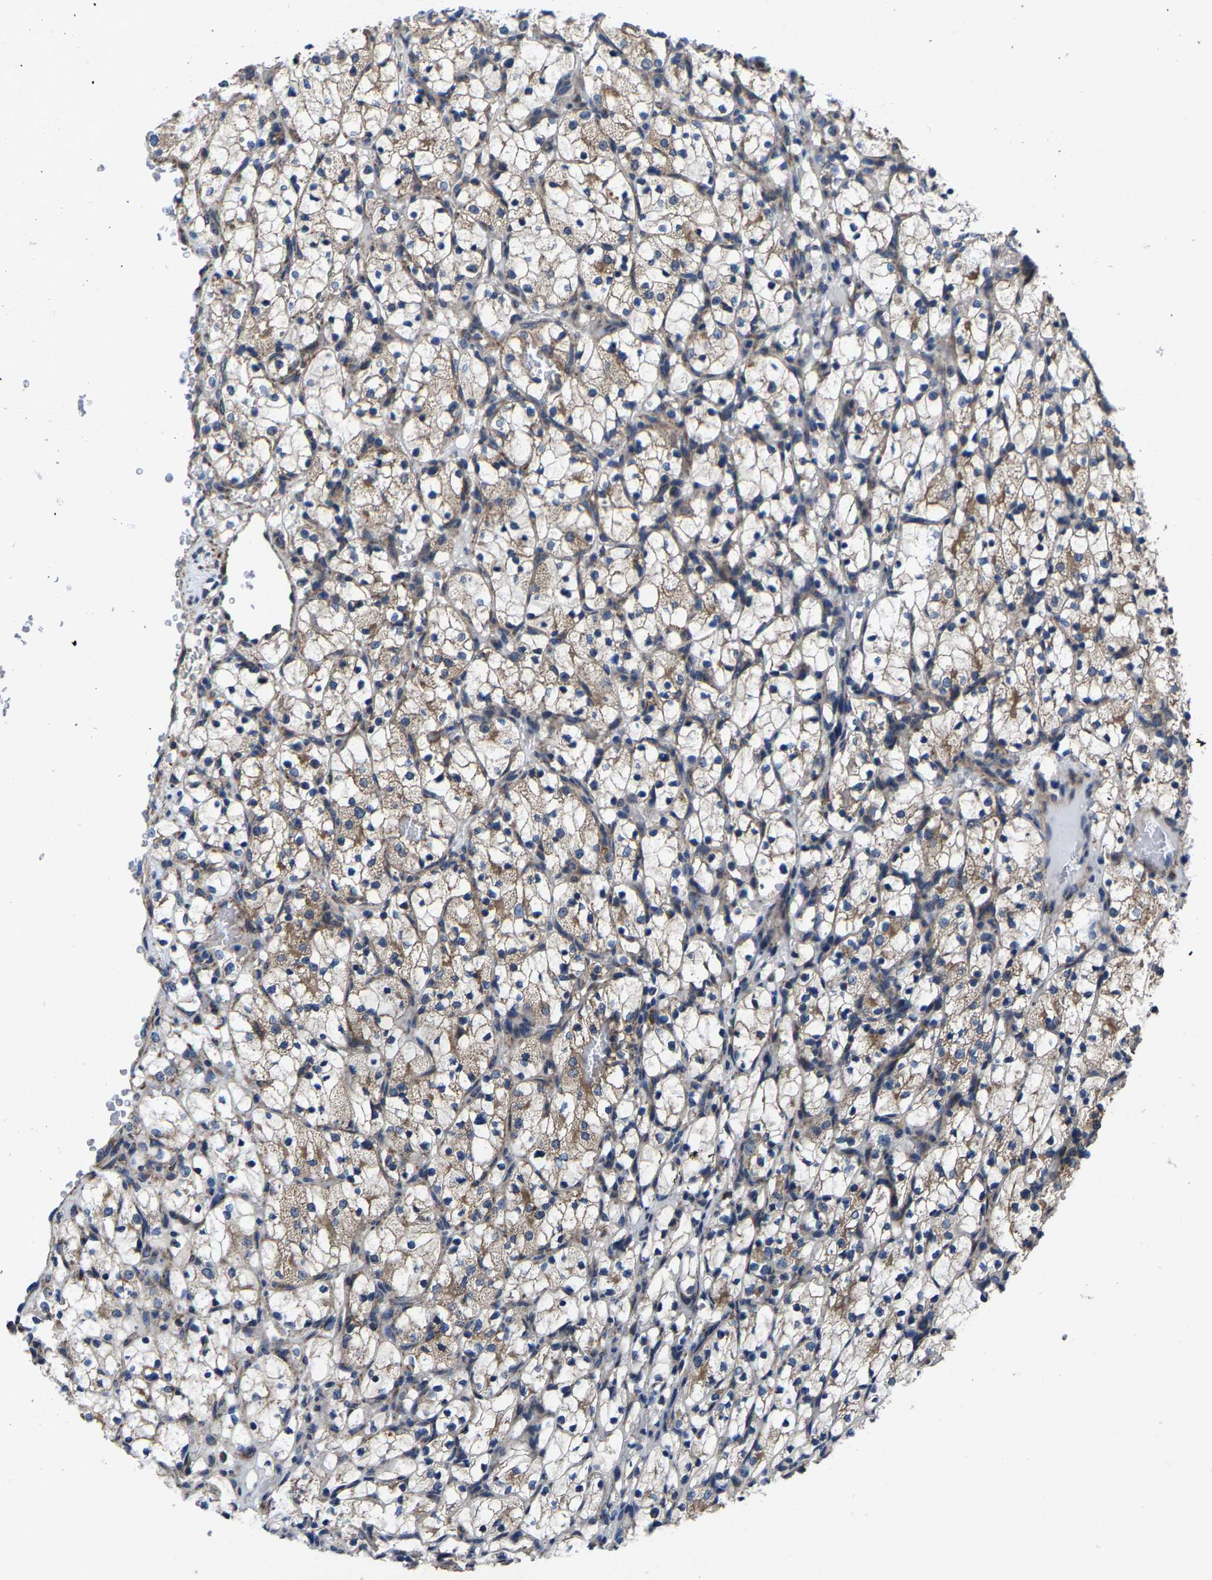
{"staining": {"intensity": "weak", "quantity": ">75%", "location": "cytoplasmic/membranous"}, "tissue": "renal cancer", "cell_type": "Tumor cells", "image_type": "cancer", "snomed": [{"axis": "morphology", "description": "Adenocarcinoma, NOS"}, {"axis": "topography", "description": "Kidney"}], "caption": "Protein expression analysis of human renal cancer (adenocarcinoma) reveals weak cytoplasmic/membranous staining in approximately >75% of tumor cells. (DAB = brown stain, brightfield microscopy at high magnification).", "gene": "PDP1", "patient": {"sex": "female", "age": 69}}